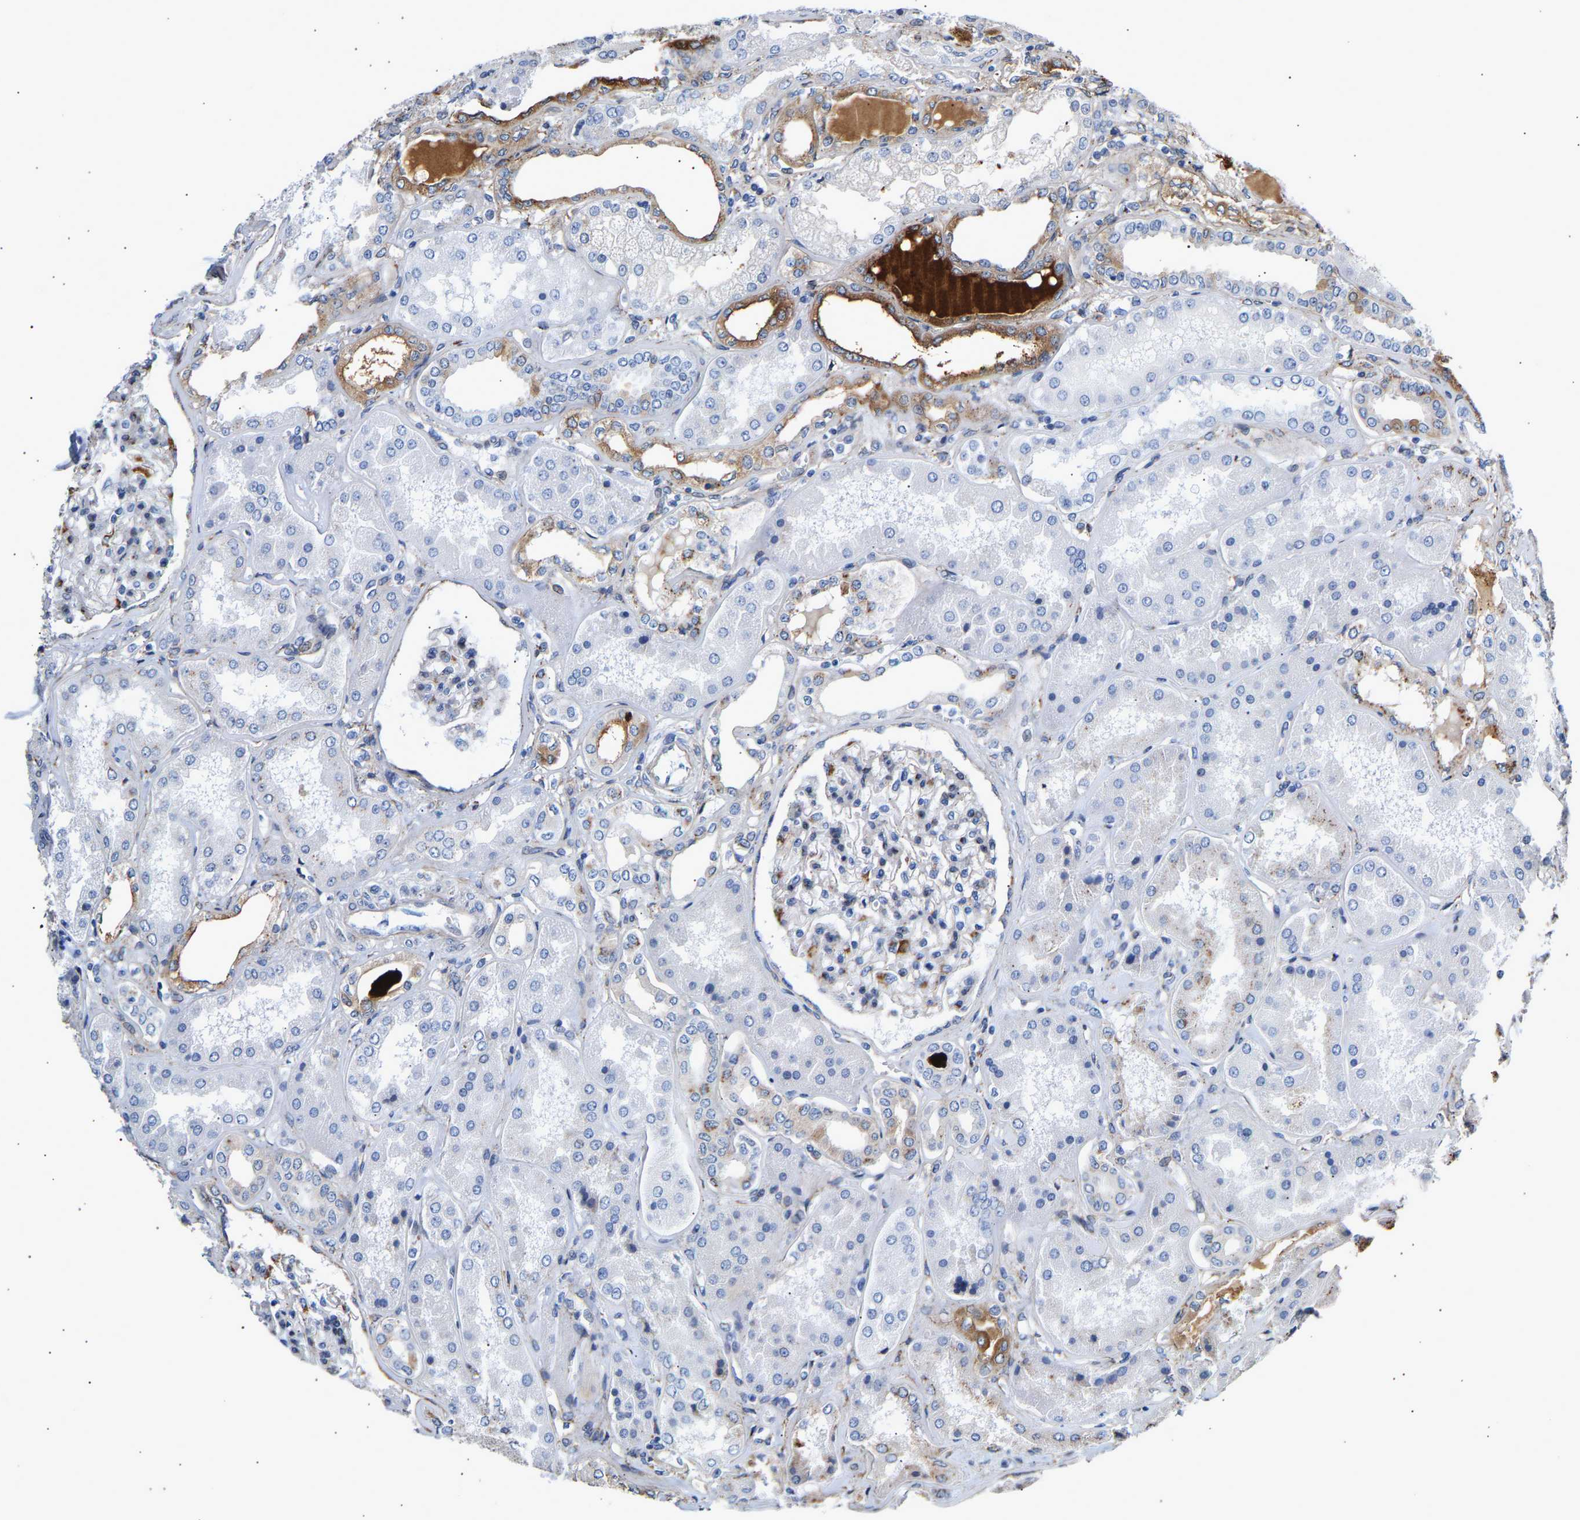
{"staining": {"intensity": "moderate", "quantity": "25%-75%", "location": "cytoplasmic/membranous"}, "tissue": "kidney", "cell_type": "Cells in glomeruli", "image_type": "normal", "snomed": [{"axis": "morphology", "description": "Normal tissue, NOS"}, {"axis": "topography", "description": "Kidney"}], "caption": "Protein staining demonstrates moderate cytoplasmic/membranous expression in about 25%-75% of cells in glomeruli in benign kidney.", "gene": "IGFBP7", "patient": {"sex": "female", "age": 56}}